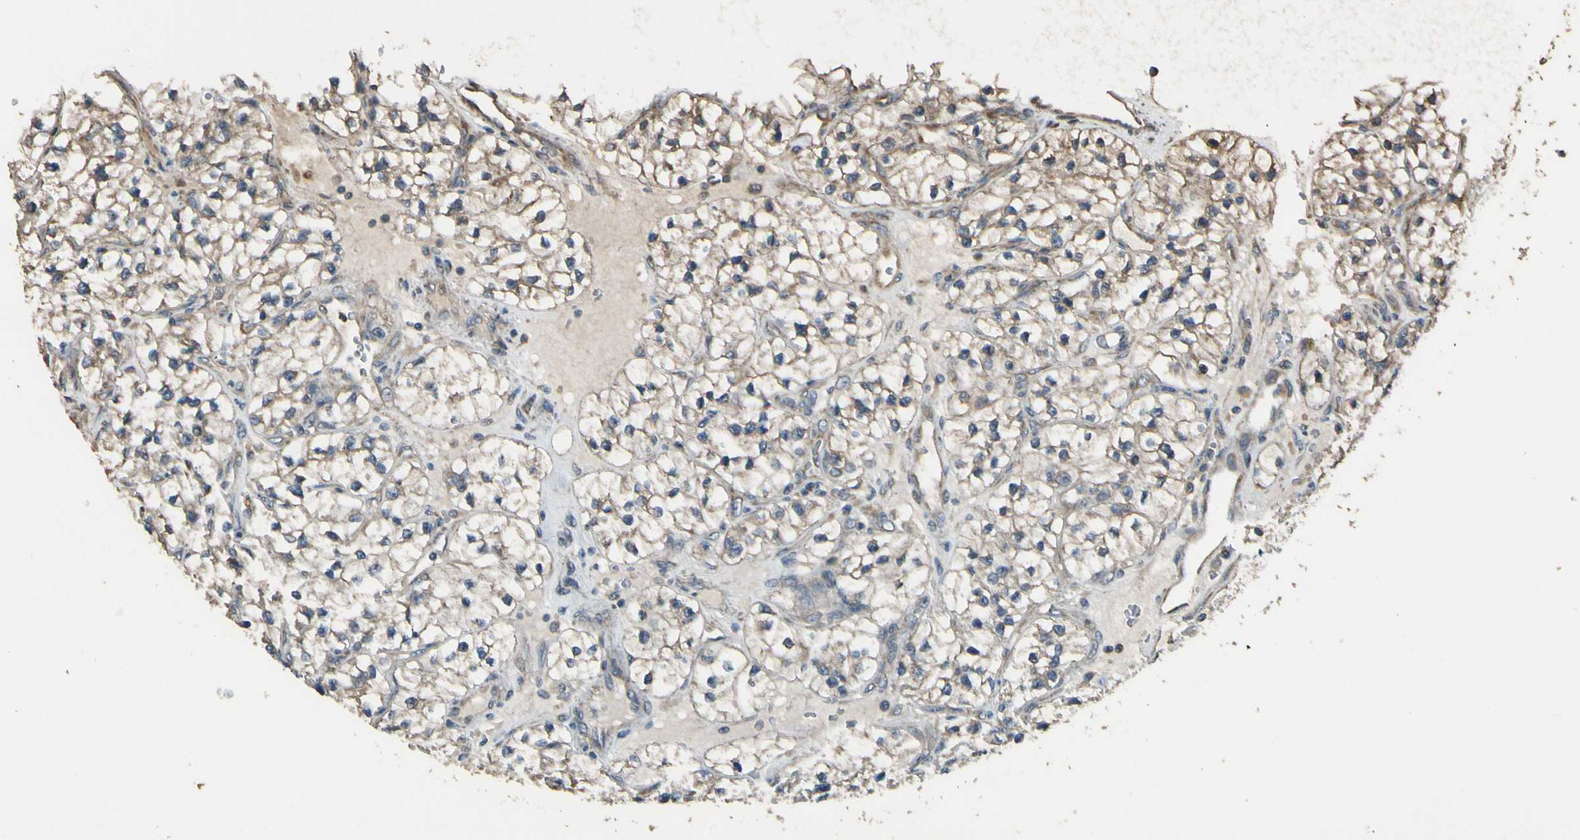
{"staining": {"intensity": "moderate", "quantity": "25%-75%", "location": "cytoplasmic/membranous"}, "tissue": "renal cancer", "cell_type": "Tumor cells", "image_type": "cancer", "snomed": [{"axis": "morphology", "description": "Adenocarcinoma, NOS"}, {"axis": "topography", "description": "Kidney"}], "caption": "Protein positivity by immunohistochemistry (IHC) exhibits moderate cytoplasmic/membranous staining in approximately 25%-75% of tumor cells in renal cancer.", "gene": "STX18", "patient": {"sex": "female", "age": 57}}